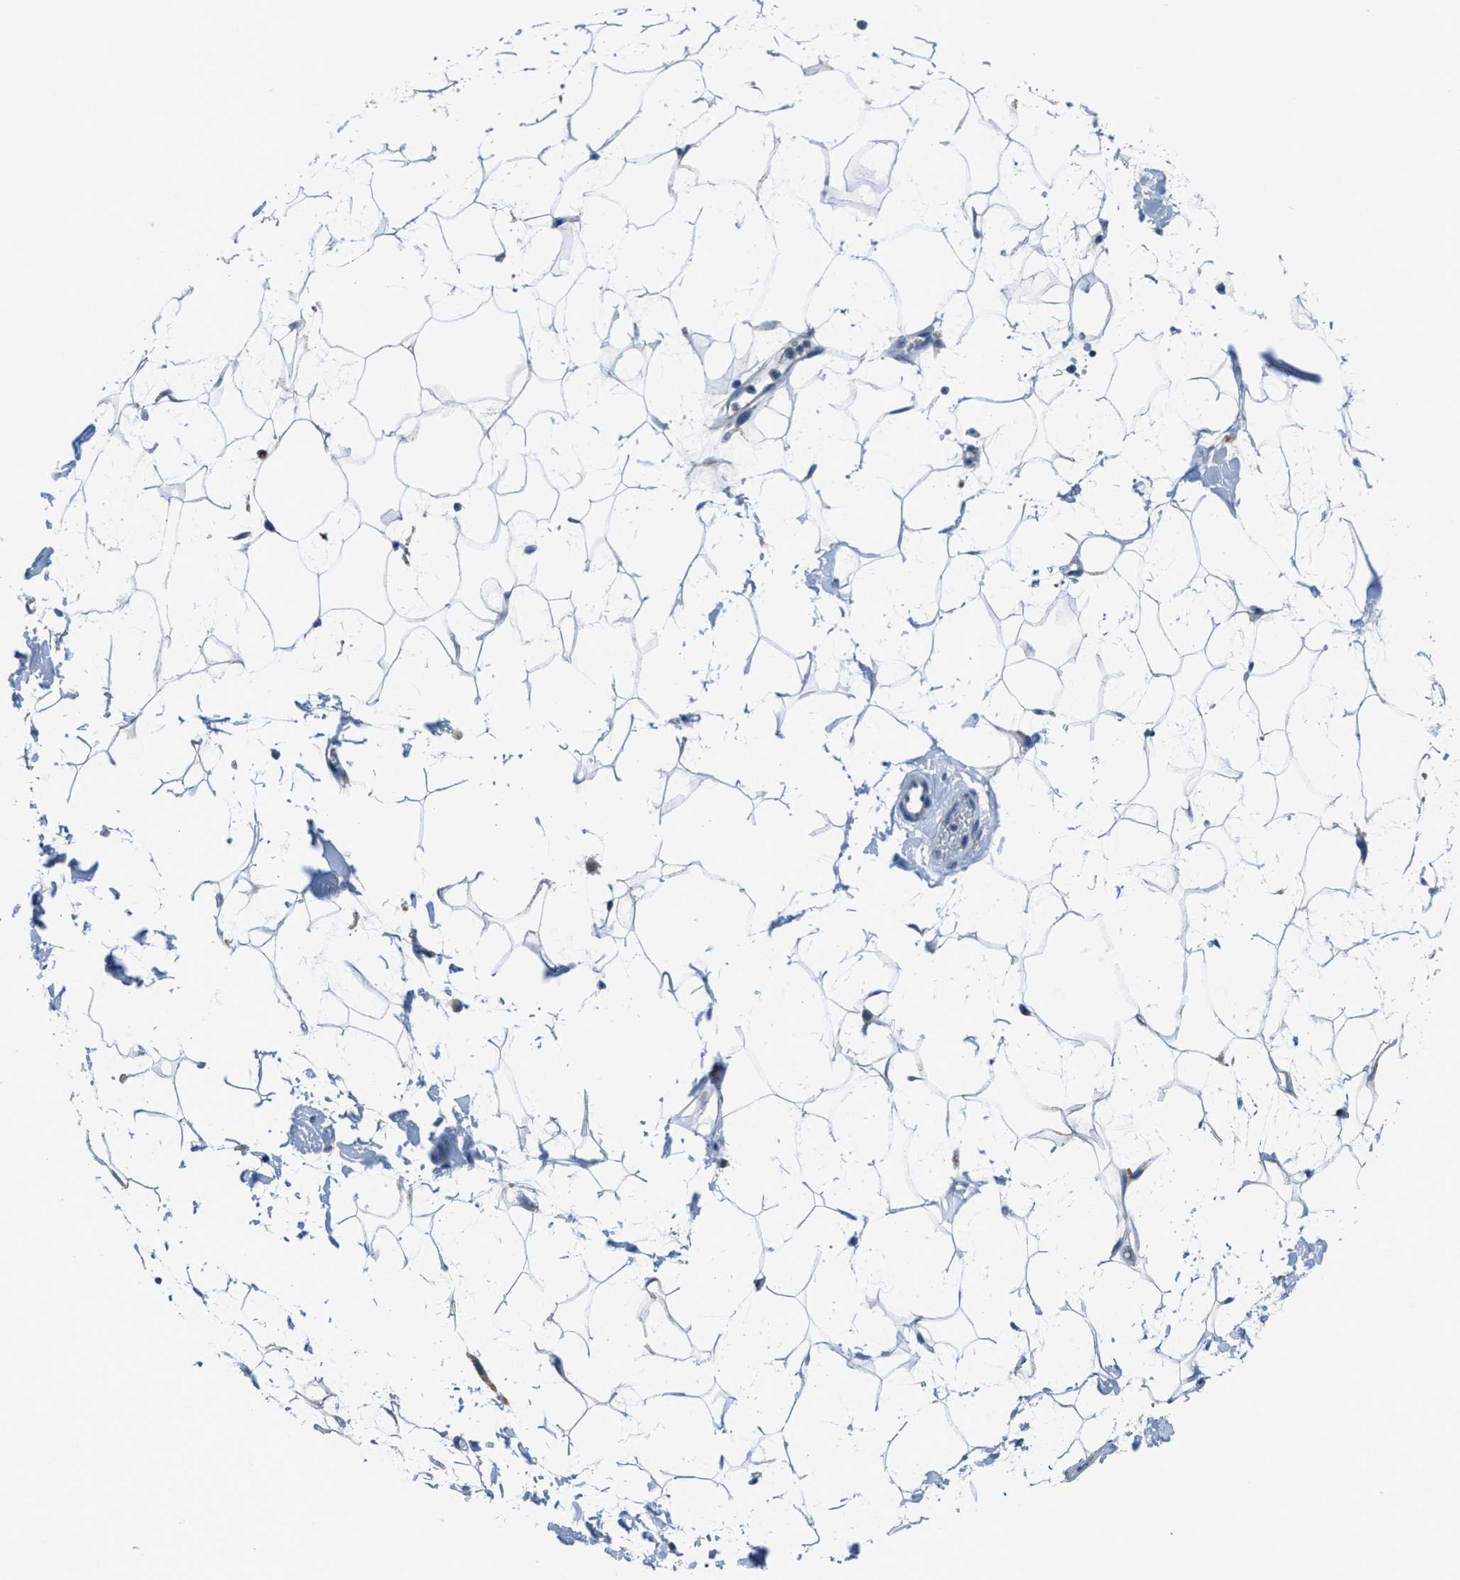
{"staining": {"intensity": "negative", "quantity": "none", "location": "none"}, "tissue": "adipose tissue", "cell_type": "Adipocytes", "image_type": "normal", "snomed": [{"axis": "morphology", "description": "Normal tissue, NOS"}, {"axis": "topography", "description": "Soft tissue"}], "caption": "IHC photomicrograph of unremarkable human adipose tissue stained for a protein (brown), which reveals no expression in adipocytes. The staining was performed using DAB (3,3'-diaminobenzidine) to visualize the protein expression in brown, while the nuclei were stained in blue with hematoxylin (Magnification: 20x).", "gene": "ADAM2", "patient": {"sex": "male", "age": 72}}